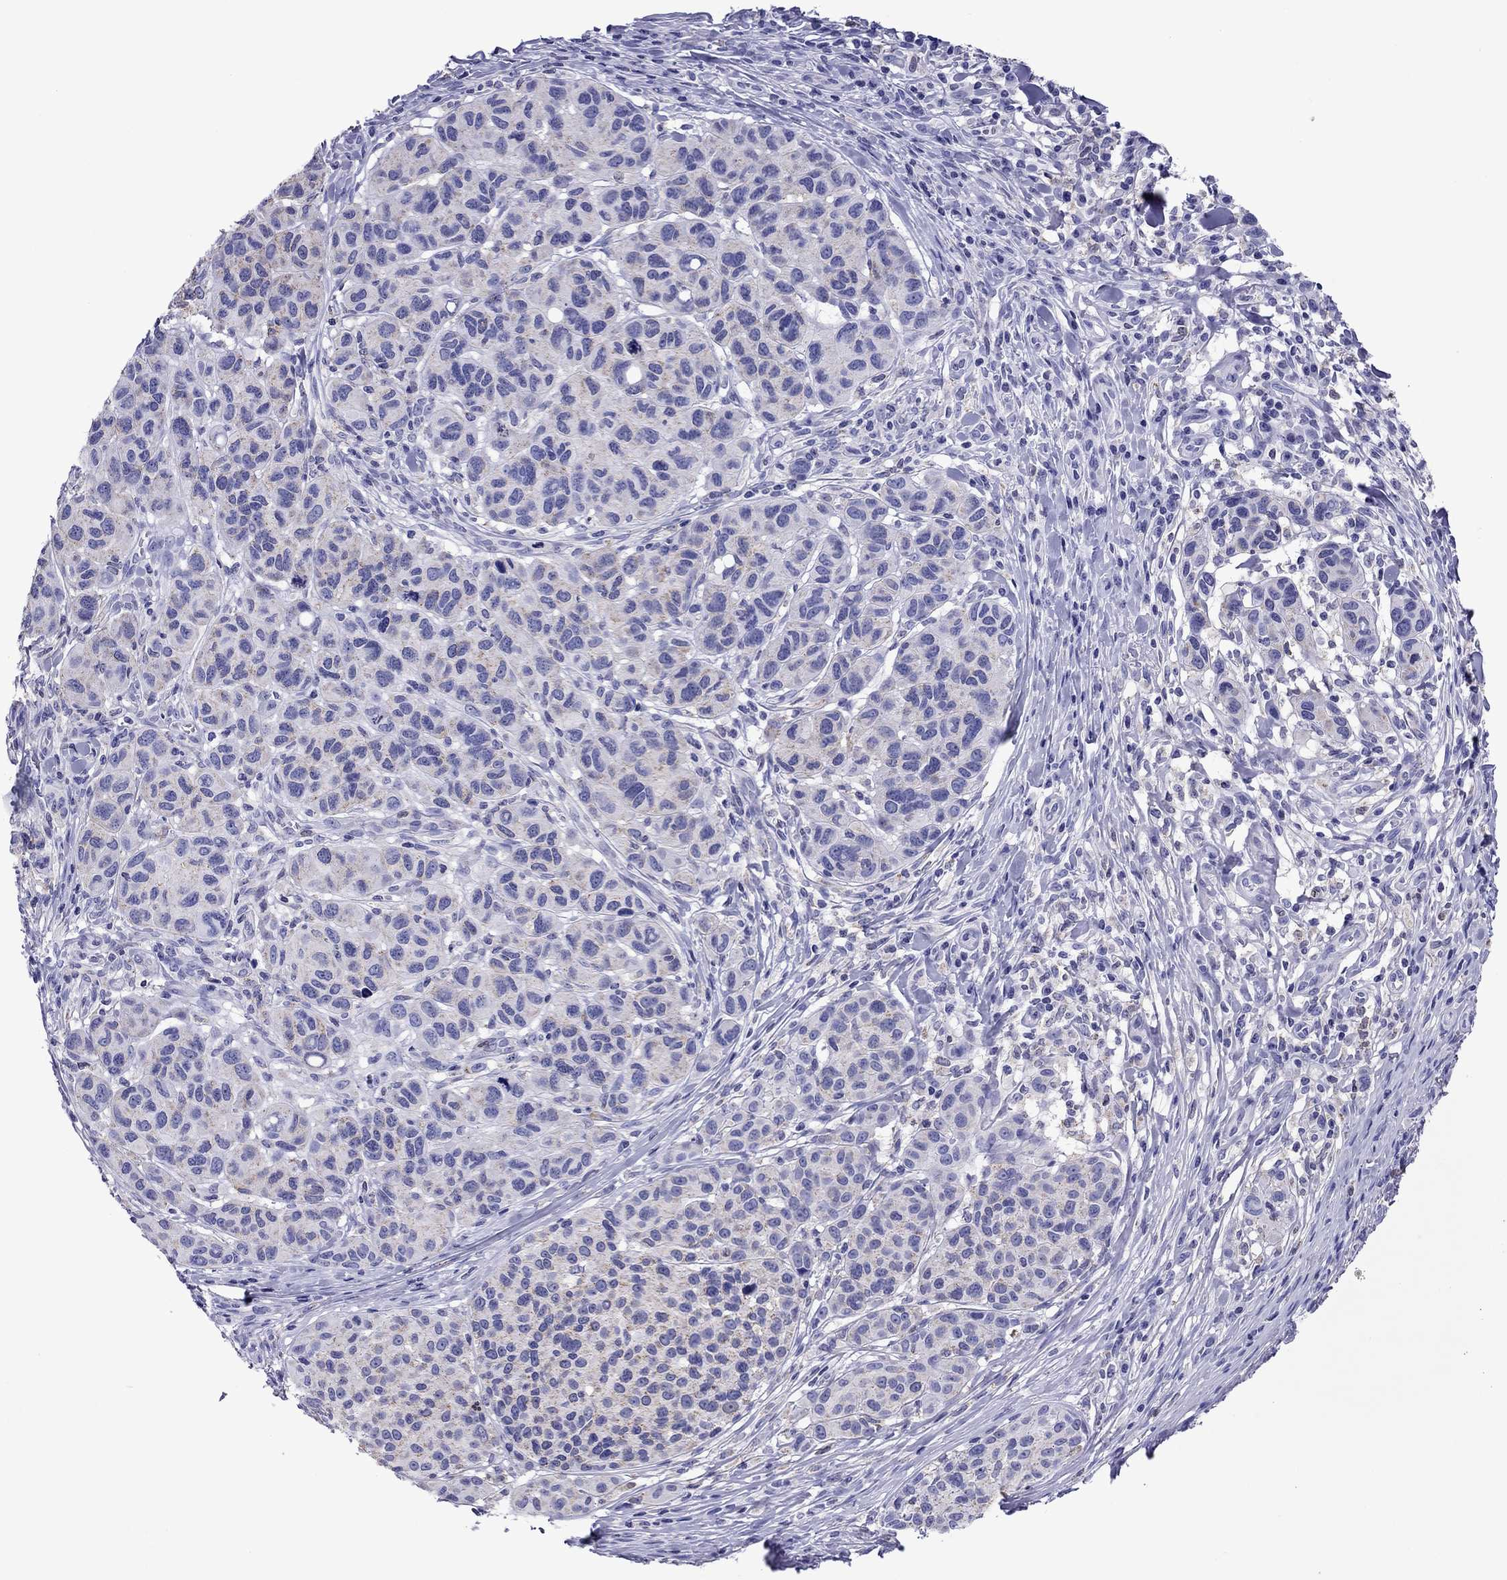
{"staining": {"intensity": "weak", "quantity": "<25%", "location": "cytoplasmic/membranous"}, "tissue": "melanoma", "cell_type": "Tumor cells", "image_type": "cancer", "snomed": [{"axis": "morphology", "description": "Malignant melanoma, NOS"}, {"axis": "topography", "description": "Skin"}], "caption": "Immunohistochemical staining of human melanoma demonstrates no significant positivity in tumor cells.", "gene": "SCG2", "patient": {"sex": "male", "age": 79}}